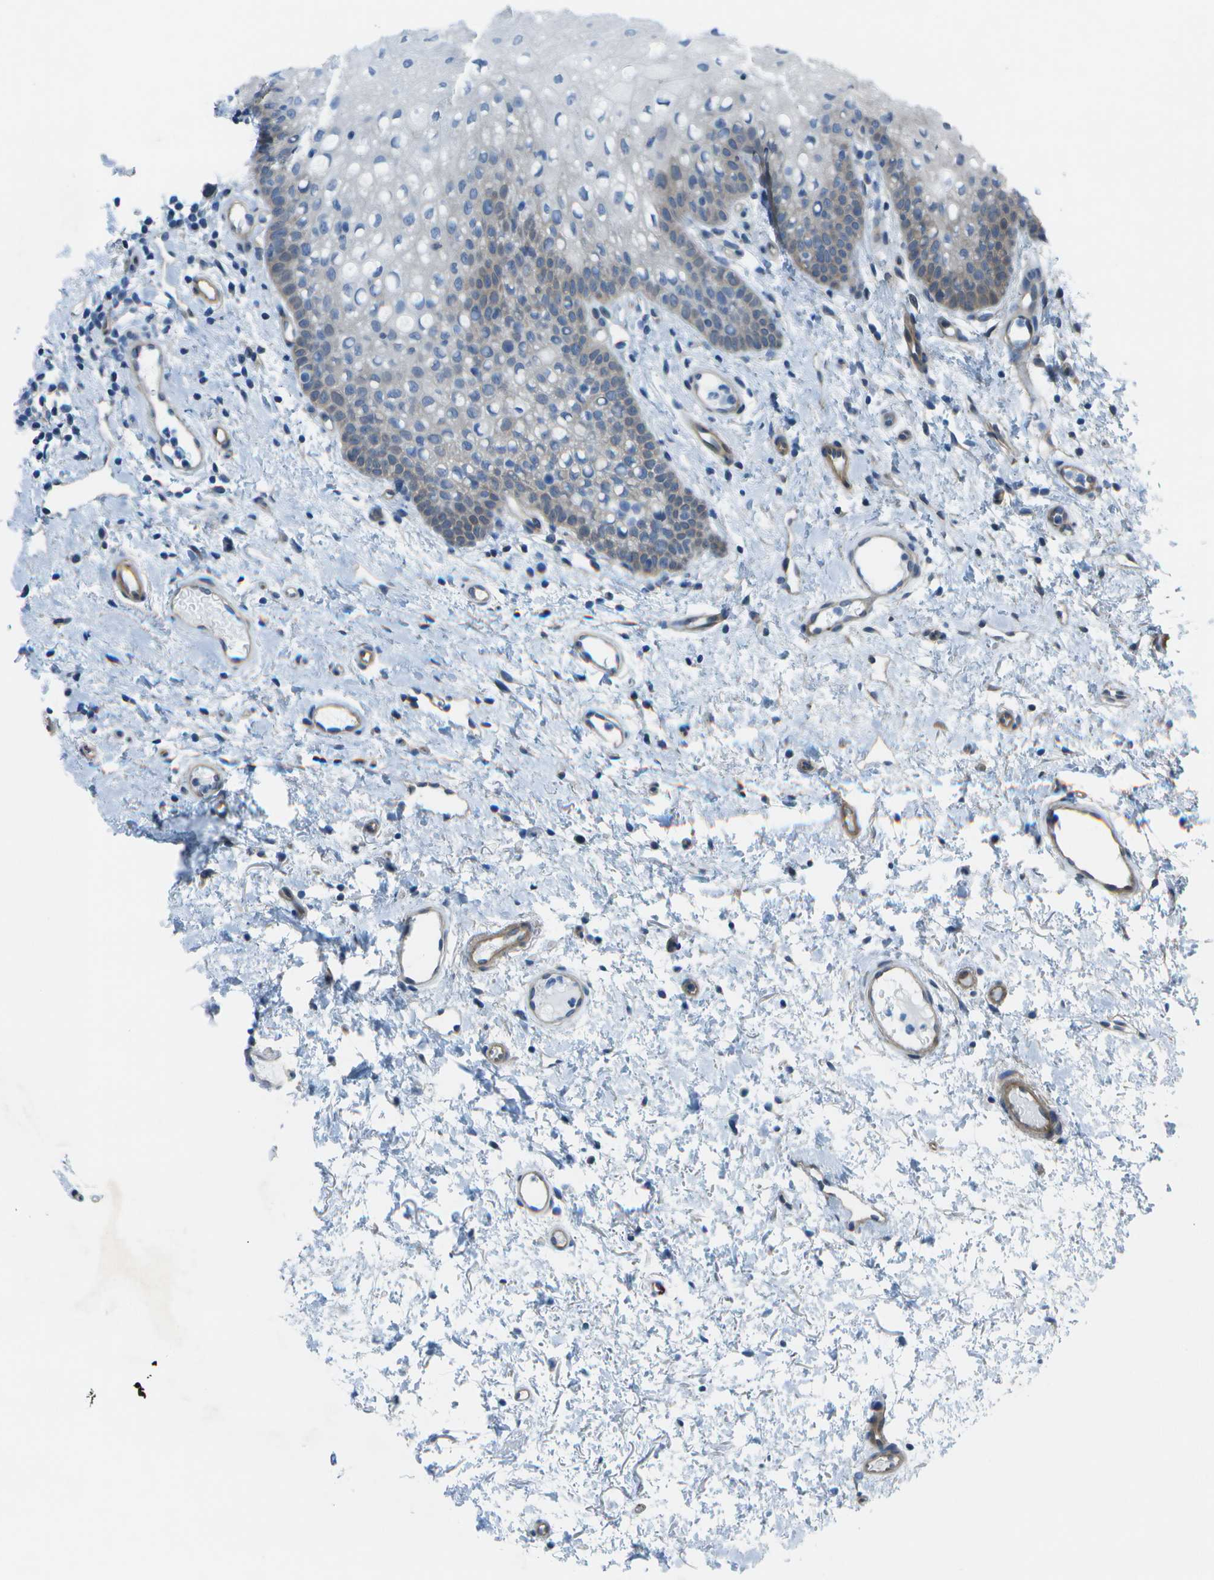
{"staining": {"intensity": "weak", "quantity": "<25%", "location": "cytoplasmic/membranous"}, "tissue": "oral mucosa", "cell_type": "Squamous epithelial cells", "image_type": "normal", "snomed": [{"axis": "morphology", "description": "Normal tissue, NOS"}, {"axis": "morphology", "description": "Squamous cell carcinoma, NOS"}, {"axis": "topography", "description": "Oral tissue"}, {"axis": "topography", "description": "Salivary gland"}, {"axis": "topography", "description": "Head-Neck"}], "caption": "Squamous epithelial cells are negative for brown protein staining in normal oral mucosa. (DAB (3,3'-diaminobenzidine) immunohistochemistry (IHC) visualized using brightfield microscopy, high magnification).", "gene": "SORBS3", "patient": {"sex": "female", "age": 62}}